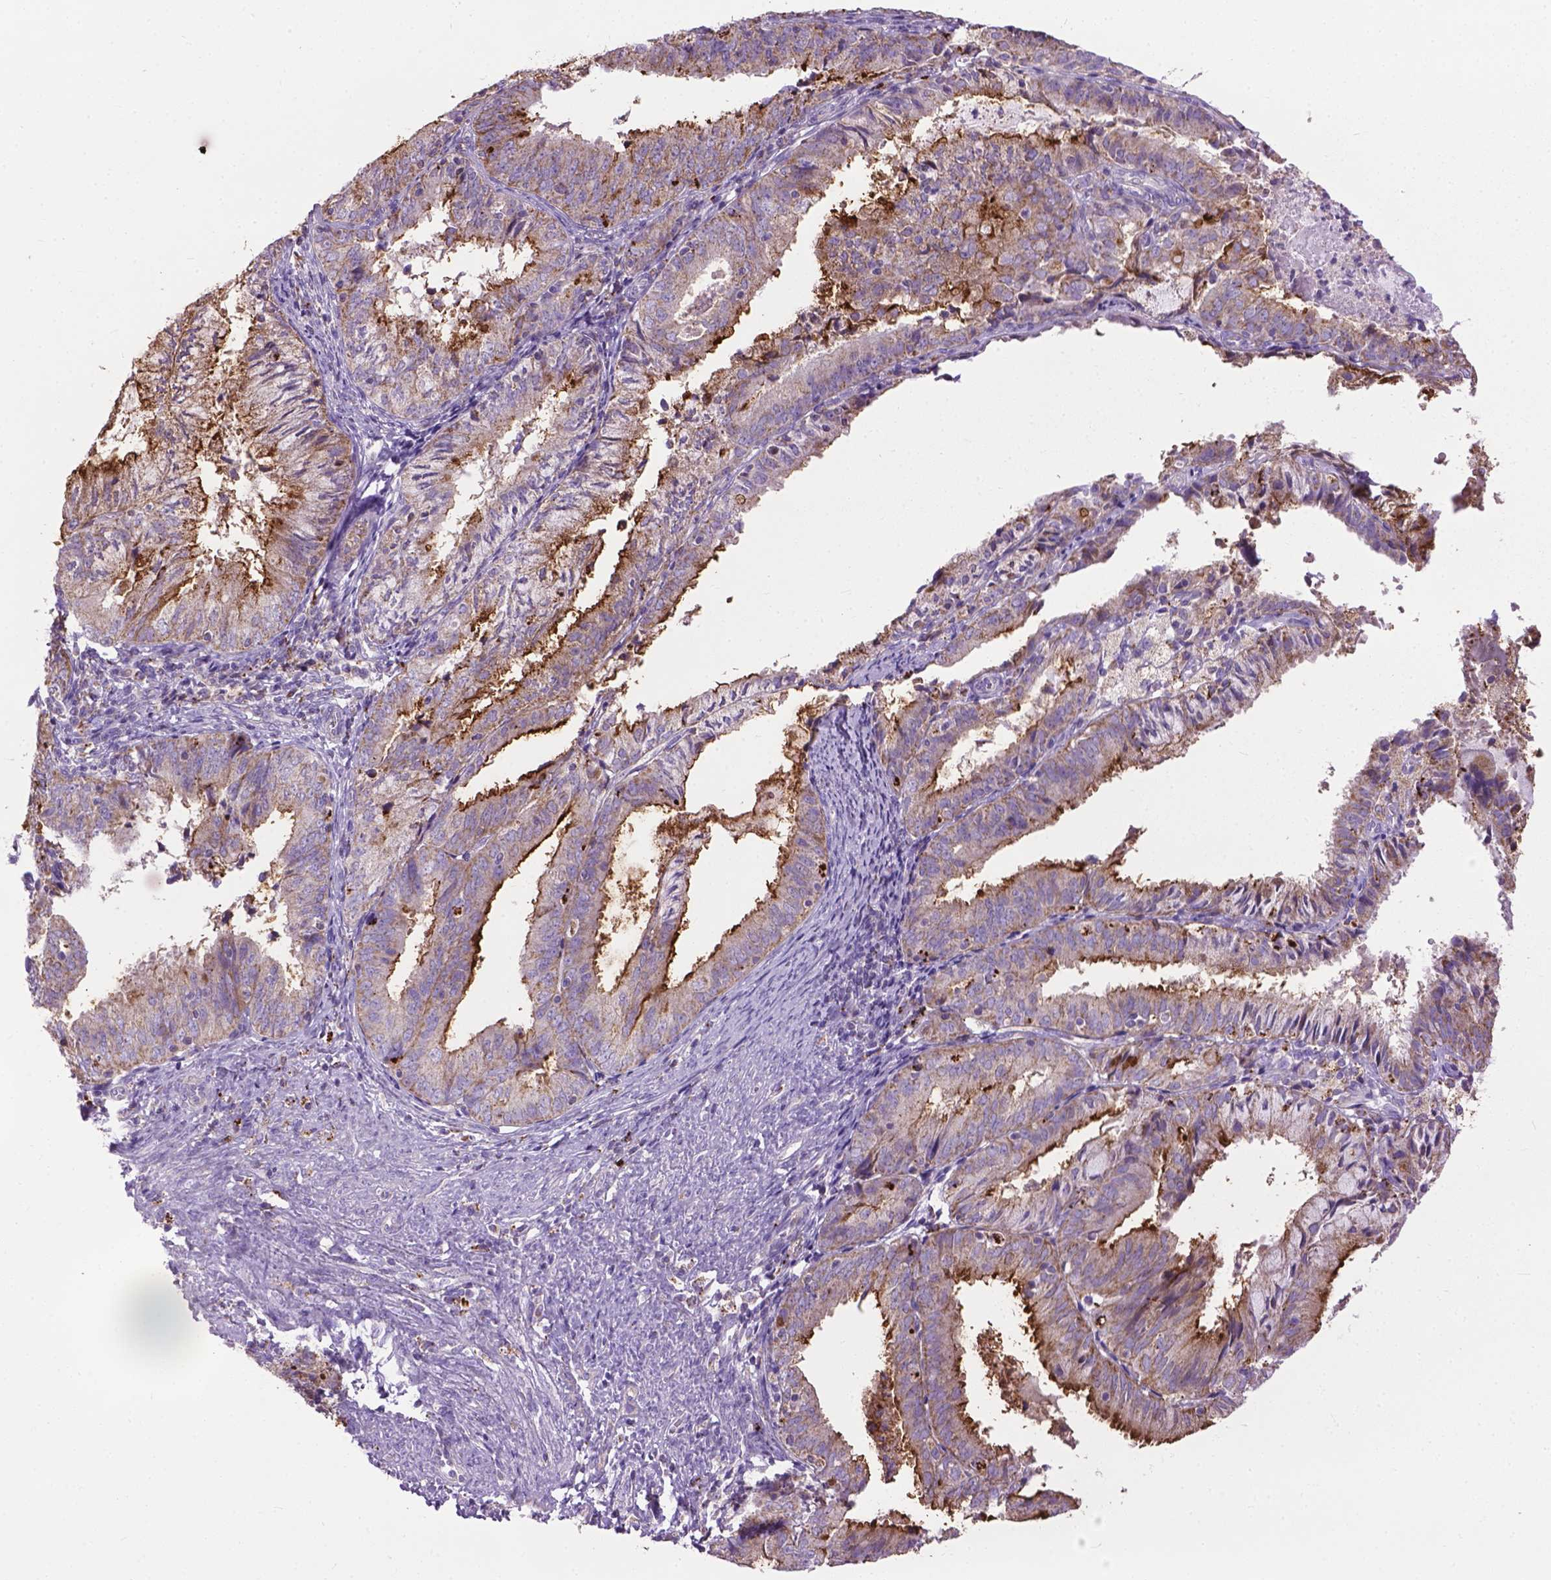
{"staining": {"intensity": "moderate", "quantity": ">75%", "location": "cytoplasmic/membranous"}, "tissue": "endometrial cancer", "cell_type": "Tumor cells", "image_type": "cancer", "snomed": [{"axis": "morphology", "description": "Adenocarcinoma, NOS"}, {"axis": "topography", "description": "Endometrium"}], "caption": "This micrograph demonstrates endometrial cancer stained with immunohistochemistry (IHC) to label a protein in brown. The cytoplasmic/membranous of tumor cells show moderate positivity for the protein. Nuclei are counter-stained blue.", "gene": "VDAC1", "patient": {"sex": "female", "age": 57}}